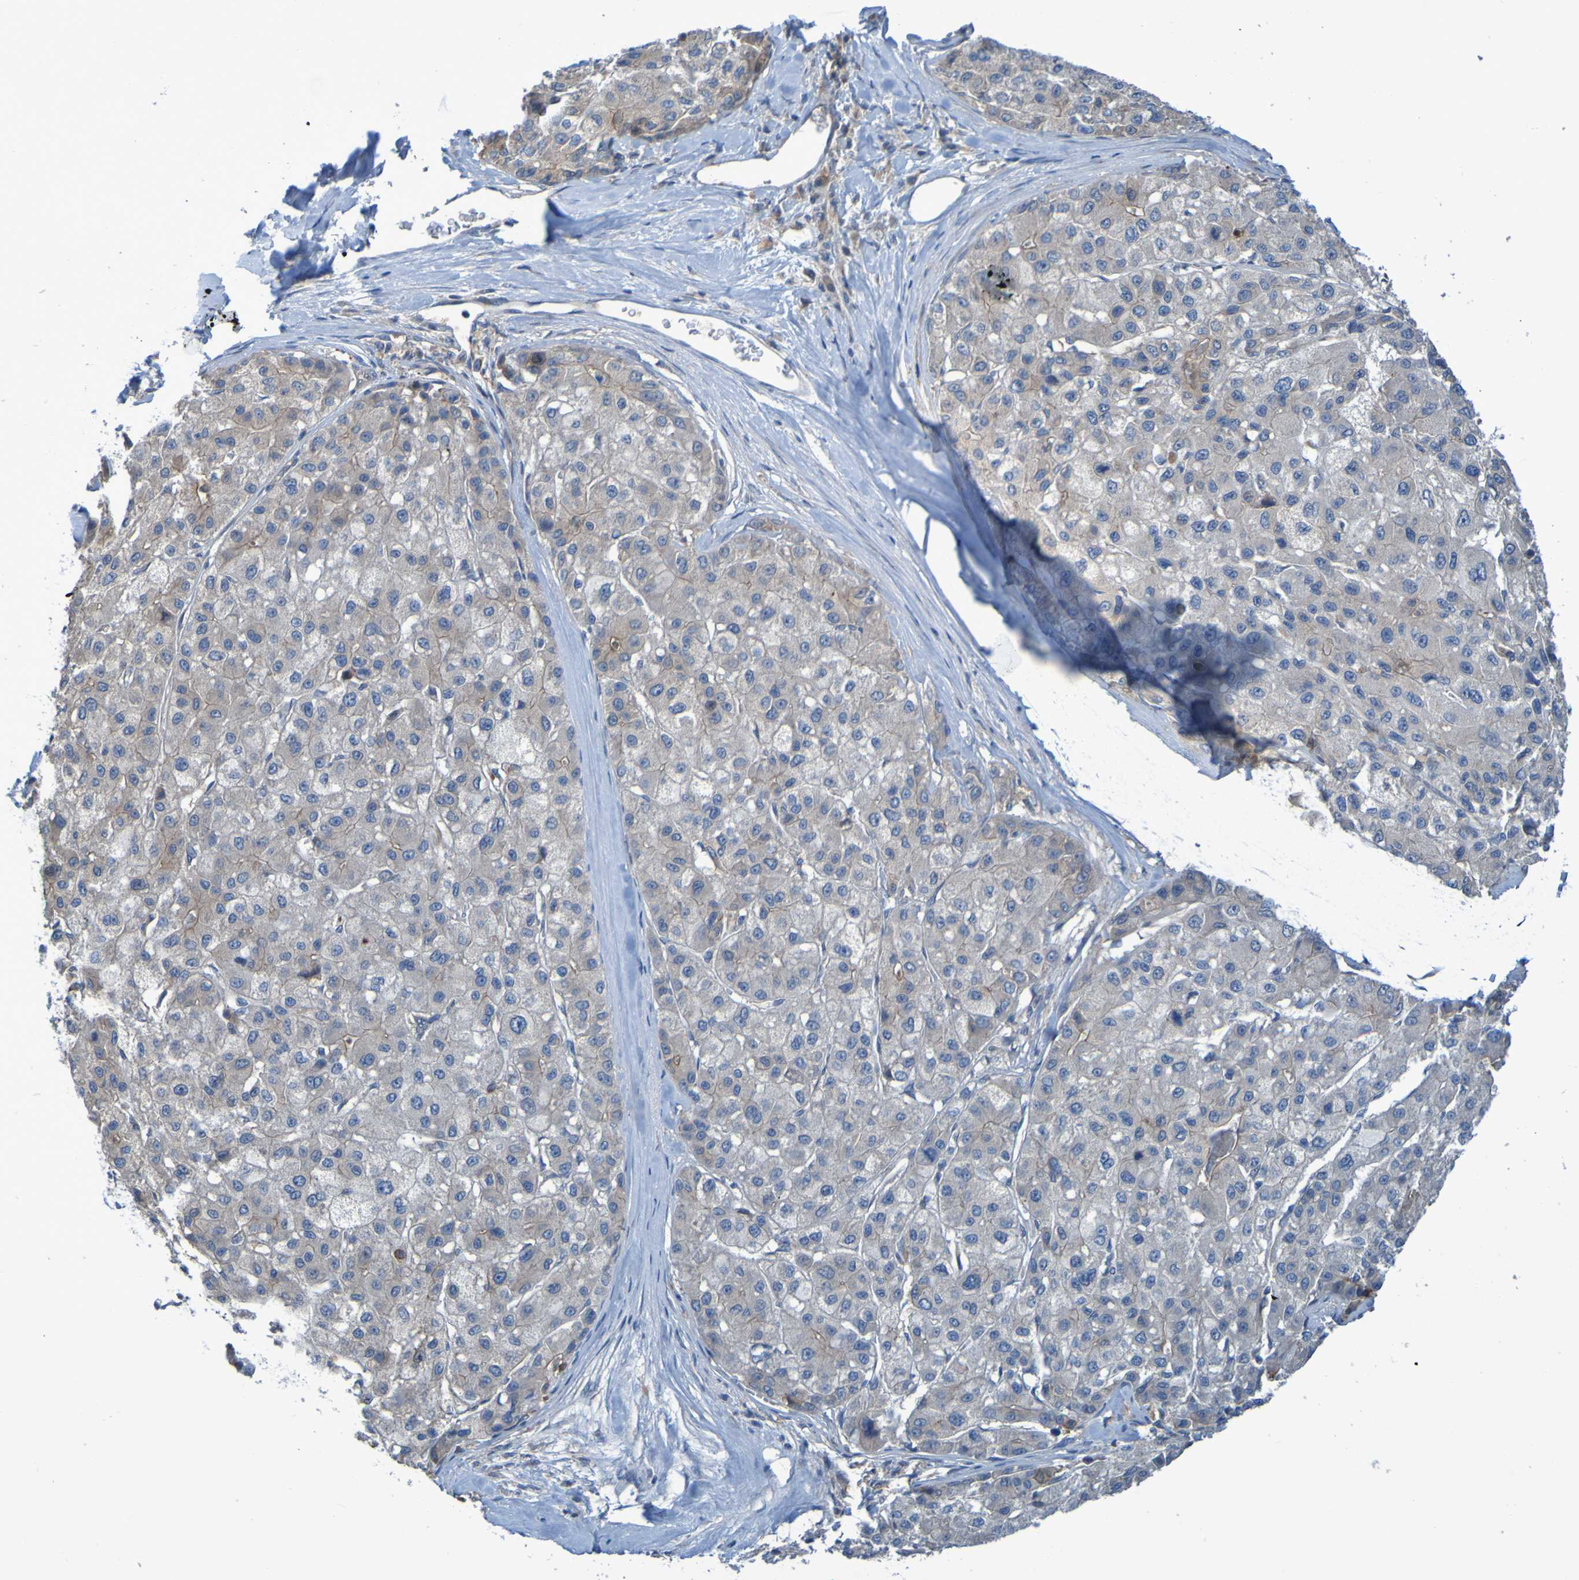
{"staining": {"intensity": "weak", "quantity": "25%-75%", "location": "cytoplasmic/membranous"}, "tissue": "liver cancer", "cell_type": "Tumor cells", "image_type": "cancer", "snomed": [{"axis": "morphology", "description": "Carcinoma, Hepatocellular, NOS"}, {"axis": "topography", "description": "Liver"}], "caption": "Brown immunohistochemical staining in human liver cancer (hepatocellular carcinoma) reveals weak cytoplasmic/membranous positivity in approximately 25%-75% of tumor cells.", "gene": "NPRL3", "patient": {"sex": "male", "age": 80}}